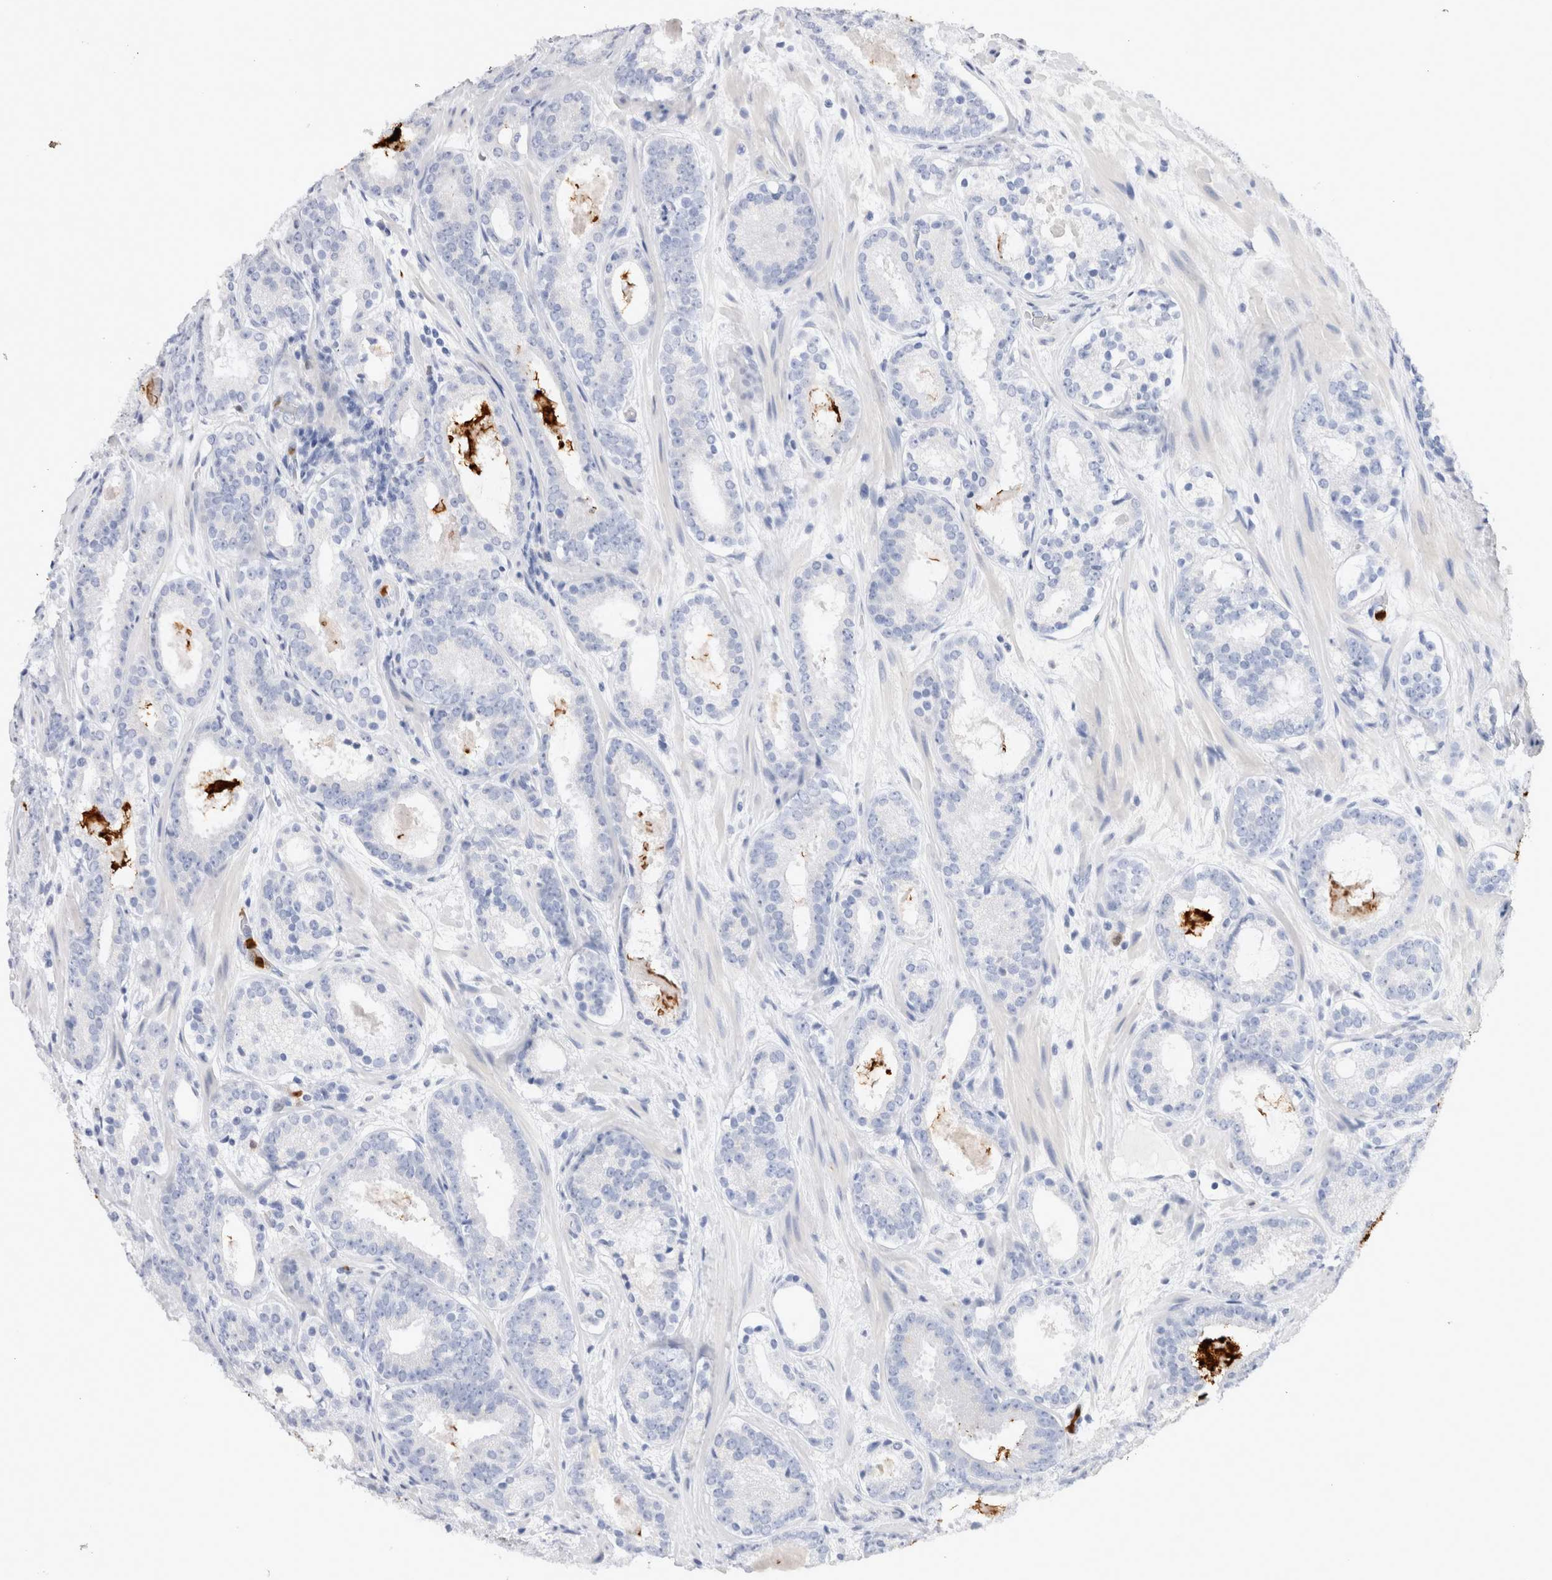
{"staining": {"intensity": "negative", "quantity": "none", "location": "none"}, "tissue": "prostate cancer", "cell_type": "Tumor cells", "image_type": "cancer", "snomed": [{"axis": "morphology", "description": "Adenocarcinoma, Low grade"}, {"axis": "topography", "description": "Prostate"}], "caption": "Tumor cells are negative for protein expression in human prostate cancer (adenocarcinoma (low-grade)).", "gene": "SLC10A5", "patient": {"sex": "male", "age": 69}}